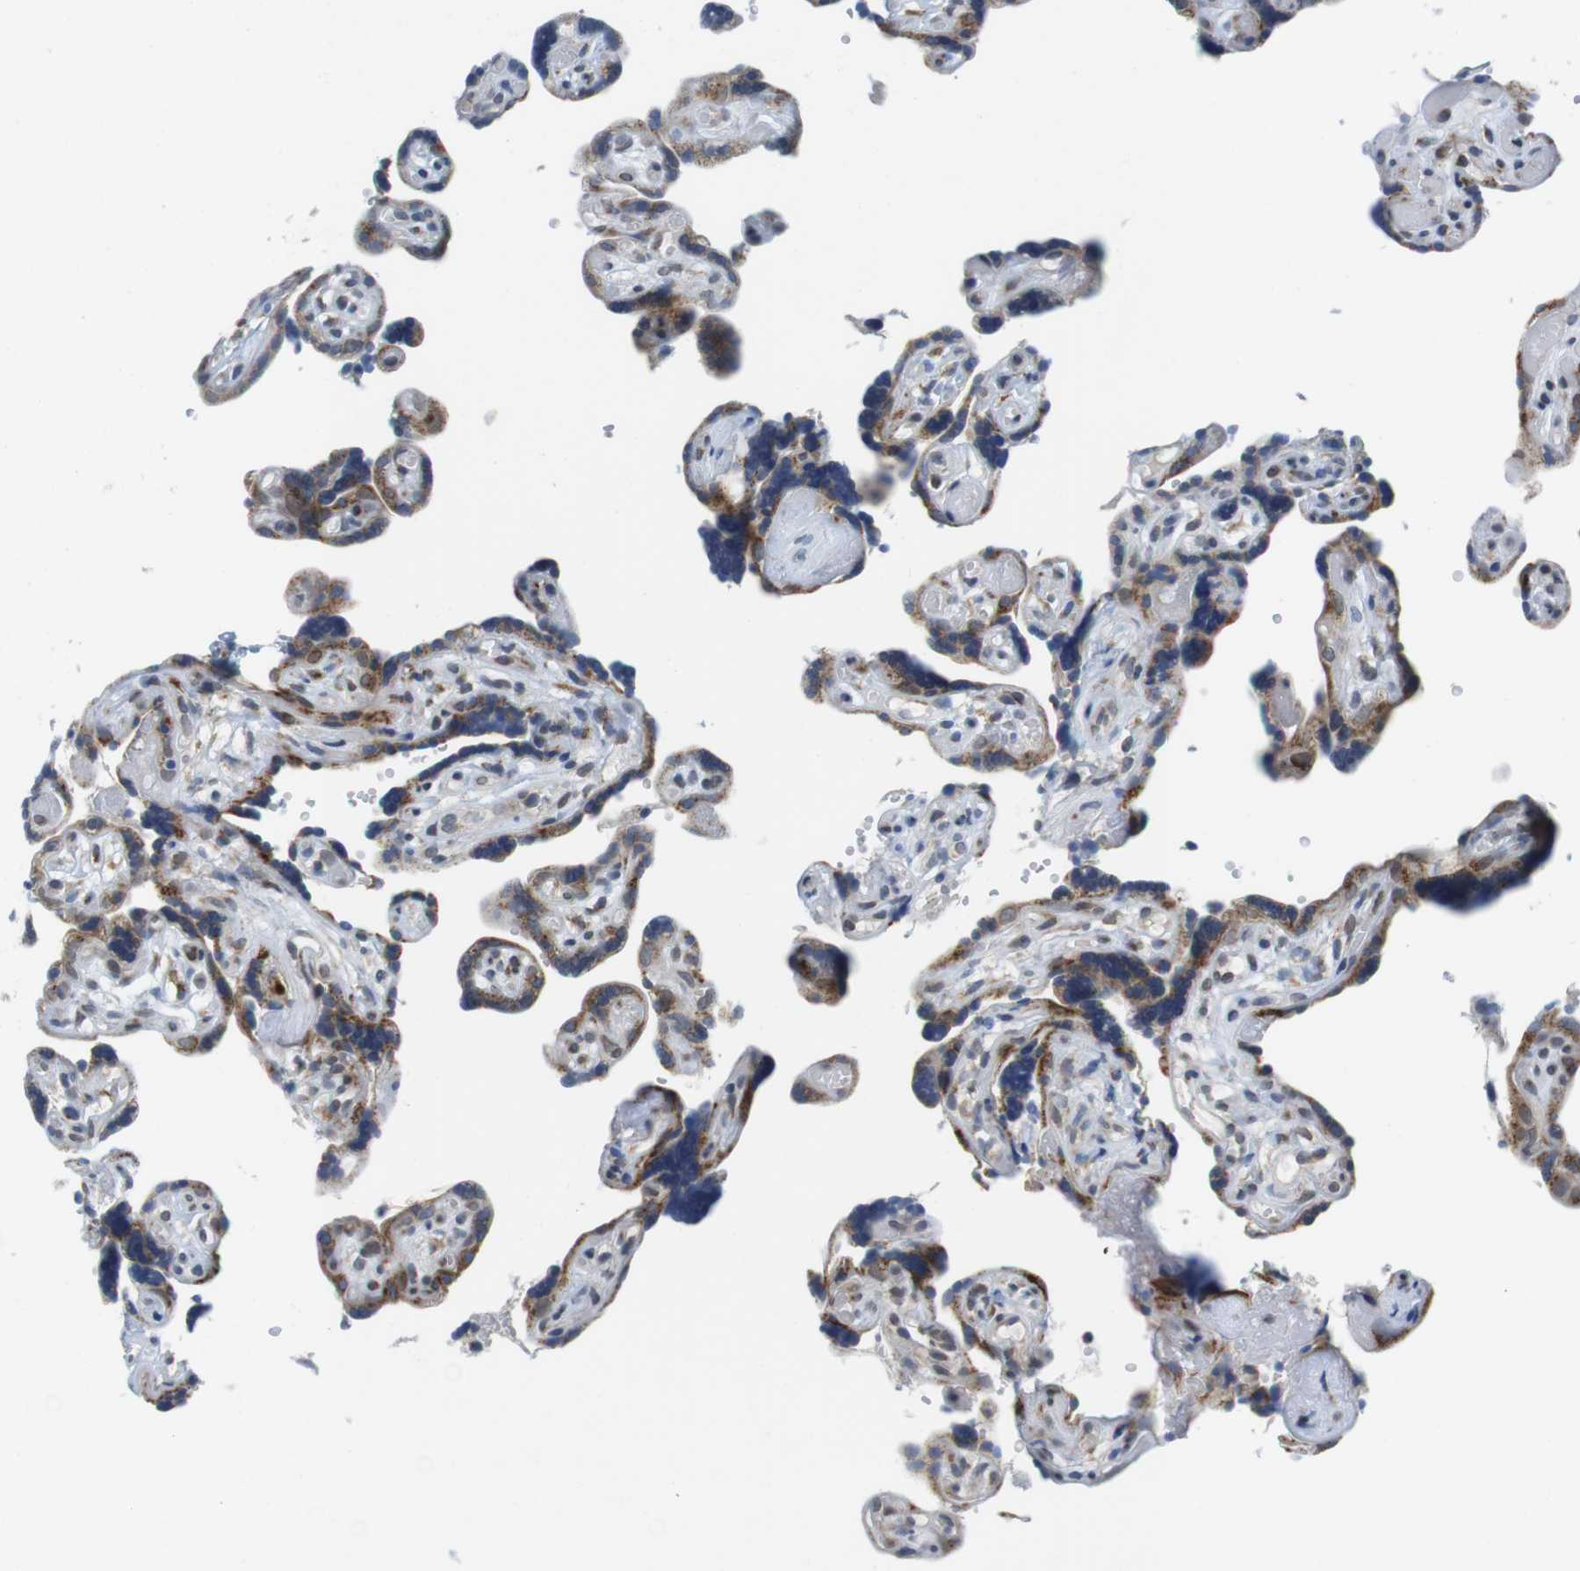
{"staining": {"intensity": "strong", "quantity": ">75%", "location": "cytoplasmic/membranous"}, "tissue": "placenta", "cell_type": "Trophoblastic cells", "image_type": "normal", "snomed": [{"axis": "morphology", "description": "Normal tissue, NOS"}, {"axis": "topography", "description": "Placenta"}], "caption": "High-magnification brightfield microscopy of unremarkable placenta stained with DAB (brown) and counterstained with hematoxylin (blue). trophoblastic cells exhibit strong cytoplasmic/membranous staining is present in about>75% of cells.", "gene": "ERGIC3", "patient": {"sex": "female", "age": 30}}